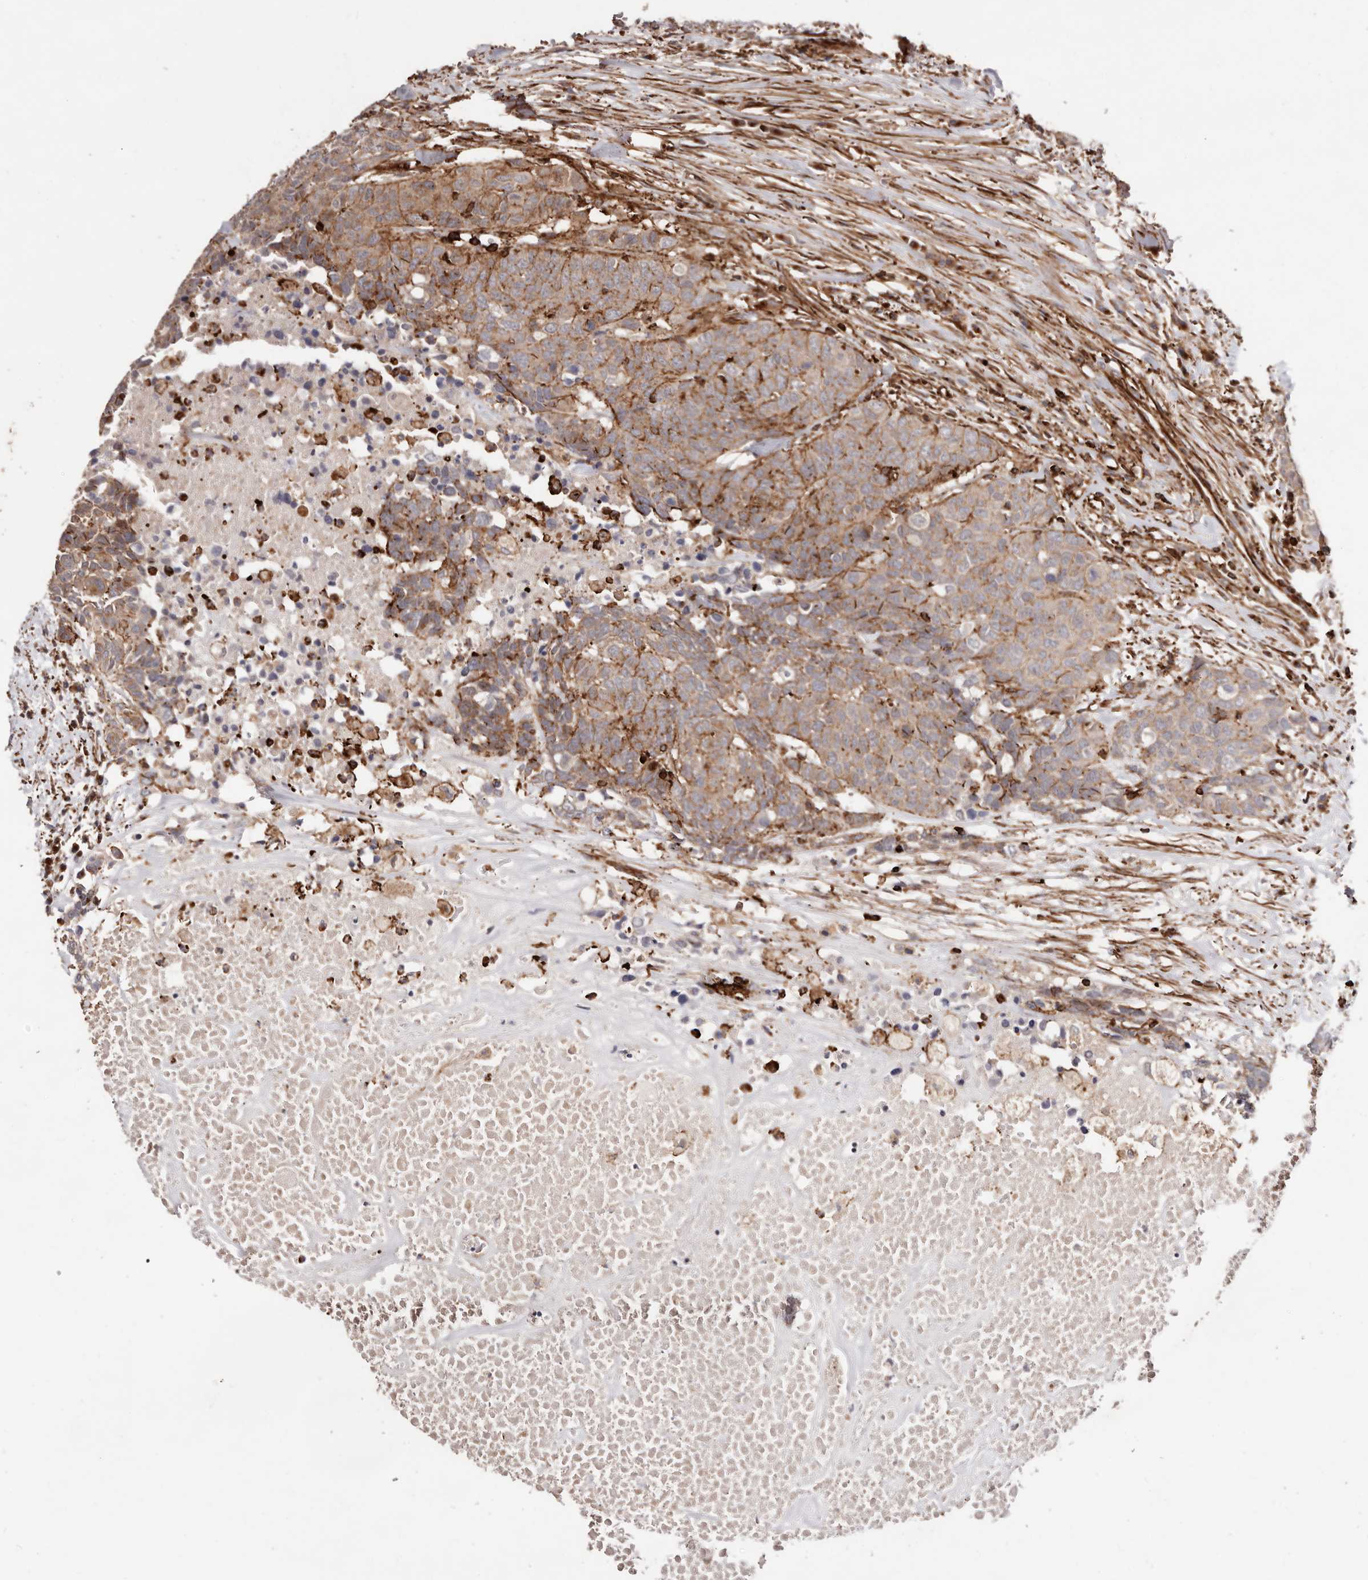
{"staining": {"intensity": "moderate", "quantity": ">75%", "location": "cytoplasmic/membranous"}, "tissue": "head and neck cancer", "cell_type": "Tumor cells", "image_type": "cancer", "snomed": [{"axis": "morphology", "description": "Squamous cell carcinoma, NOS"}, {"axis": "topography", "description": "Head-Neck"}], "caption": "A high-resolution image shows immunohistochemistry (IHC) staining of head and neck cancer, which reveals moderate cytoplasmic/membranous positivity in about >75% of tumor cells. Using DAB (3,3'-diaminobenzidine) (brown) and hematoxylin (blue) stains, captured at high magnification using brightfield microscopy.", "gene": "PTPN22", "patient": {"sex": "male", "age": 66}}